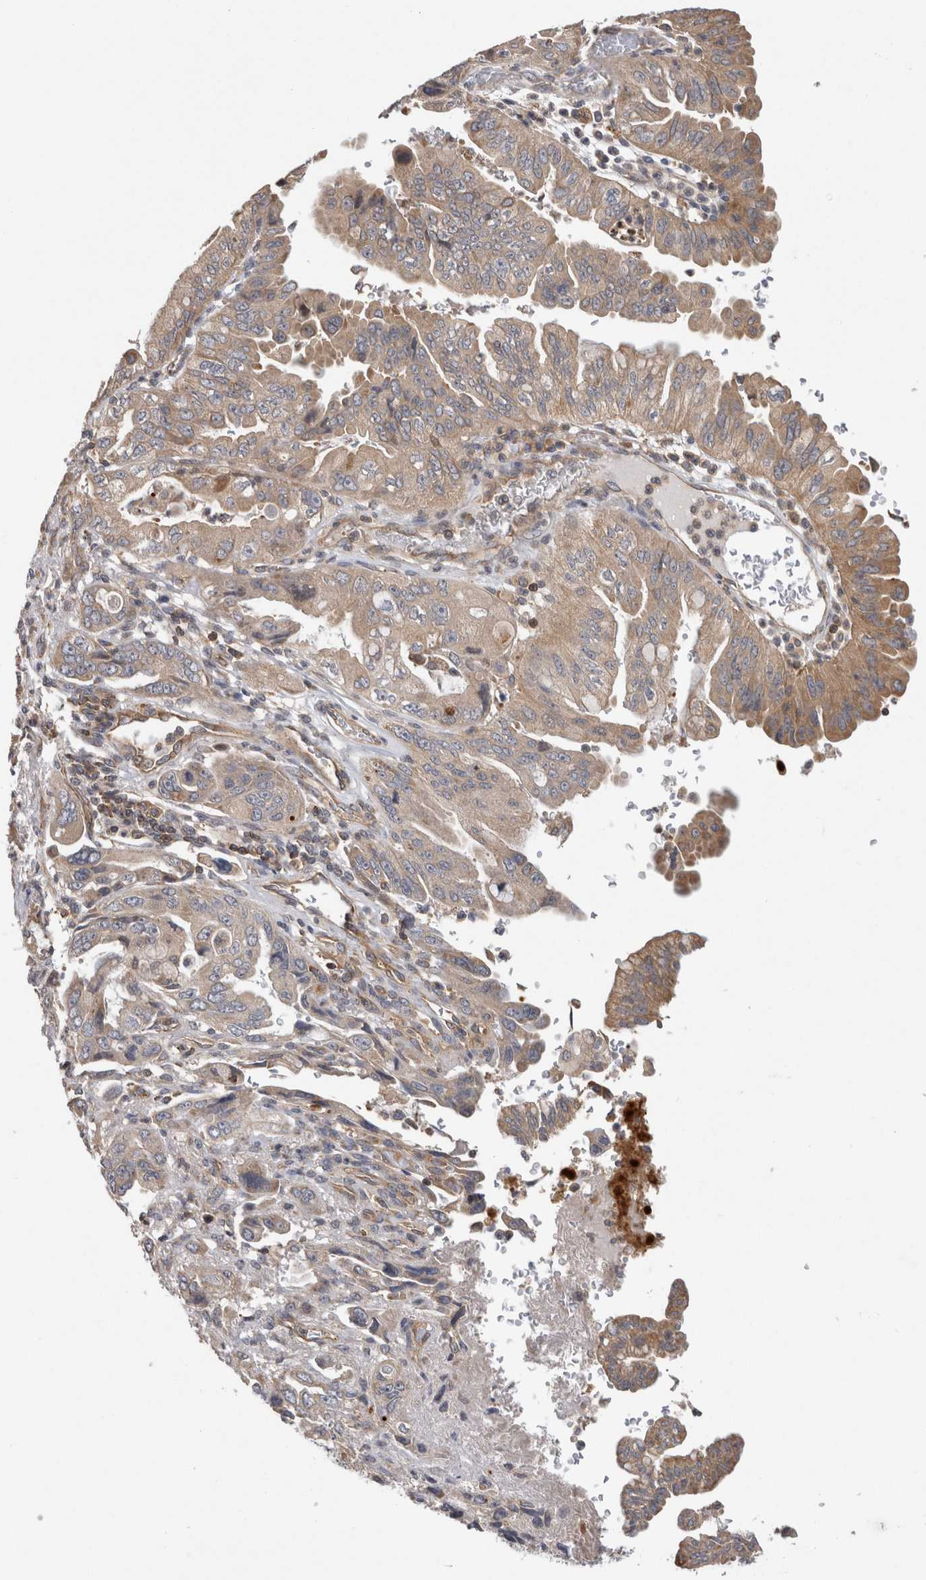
{"staining": {"intensity": "moderate", "quantity": ">75%", "location": "cytoplasmic/membranous"}, "tissue": "pancreatic cancer", "cell_type": "Tumor cells", "image_type": "cancer", "snomed": [{"axis": "morphology", "description": "Adenocarcinoma, NOS"}, {"axis": "topography", "description": "Pancreas"}], "caption": "This is an image of immunohistochemistry staining of pancreatic cancer (adenocarcinoma), which shows moderate positivity in the cytoplasmic/membranous of tumor cells.", "gene": "GRIK2", "patient": {"sex": "male", "age": 70}}